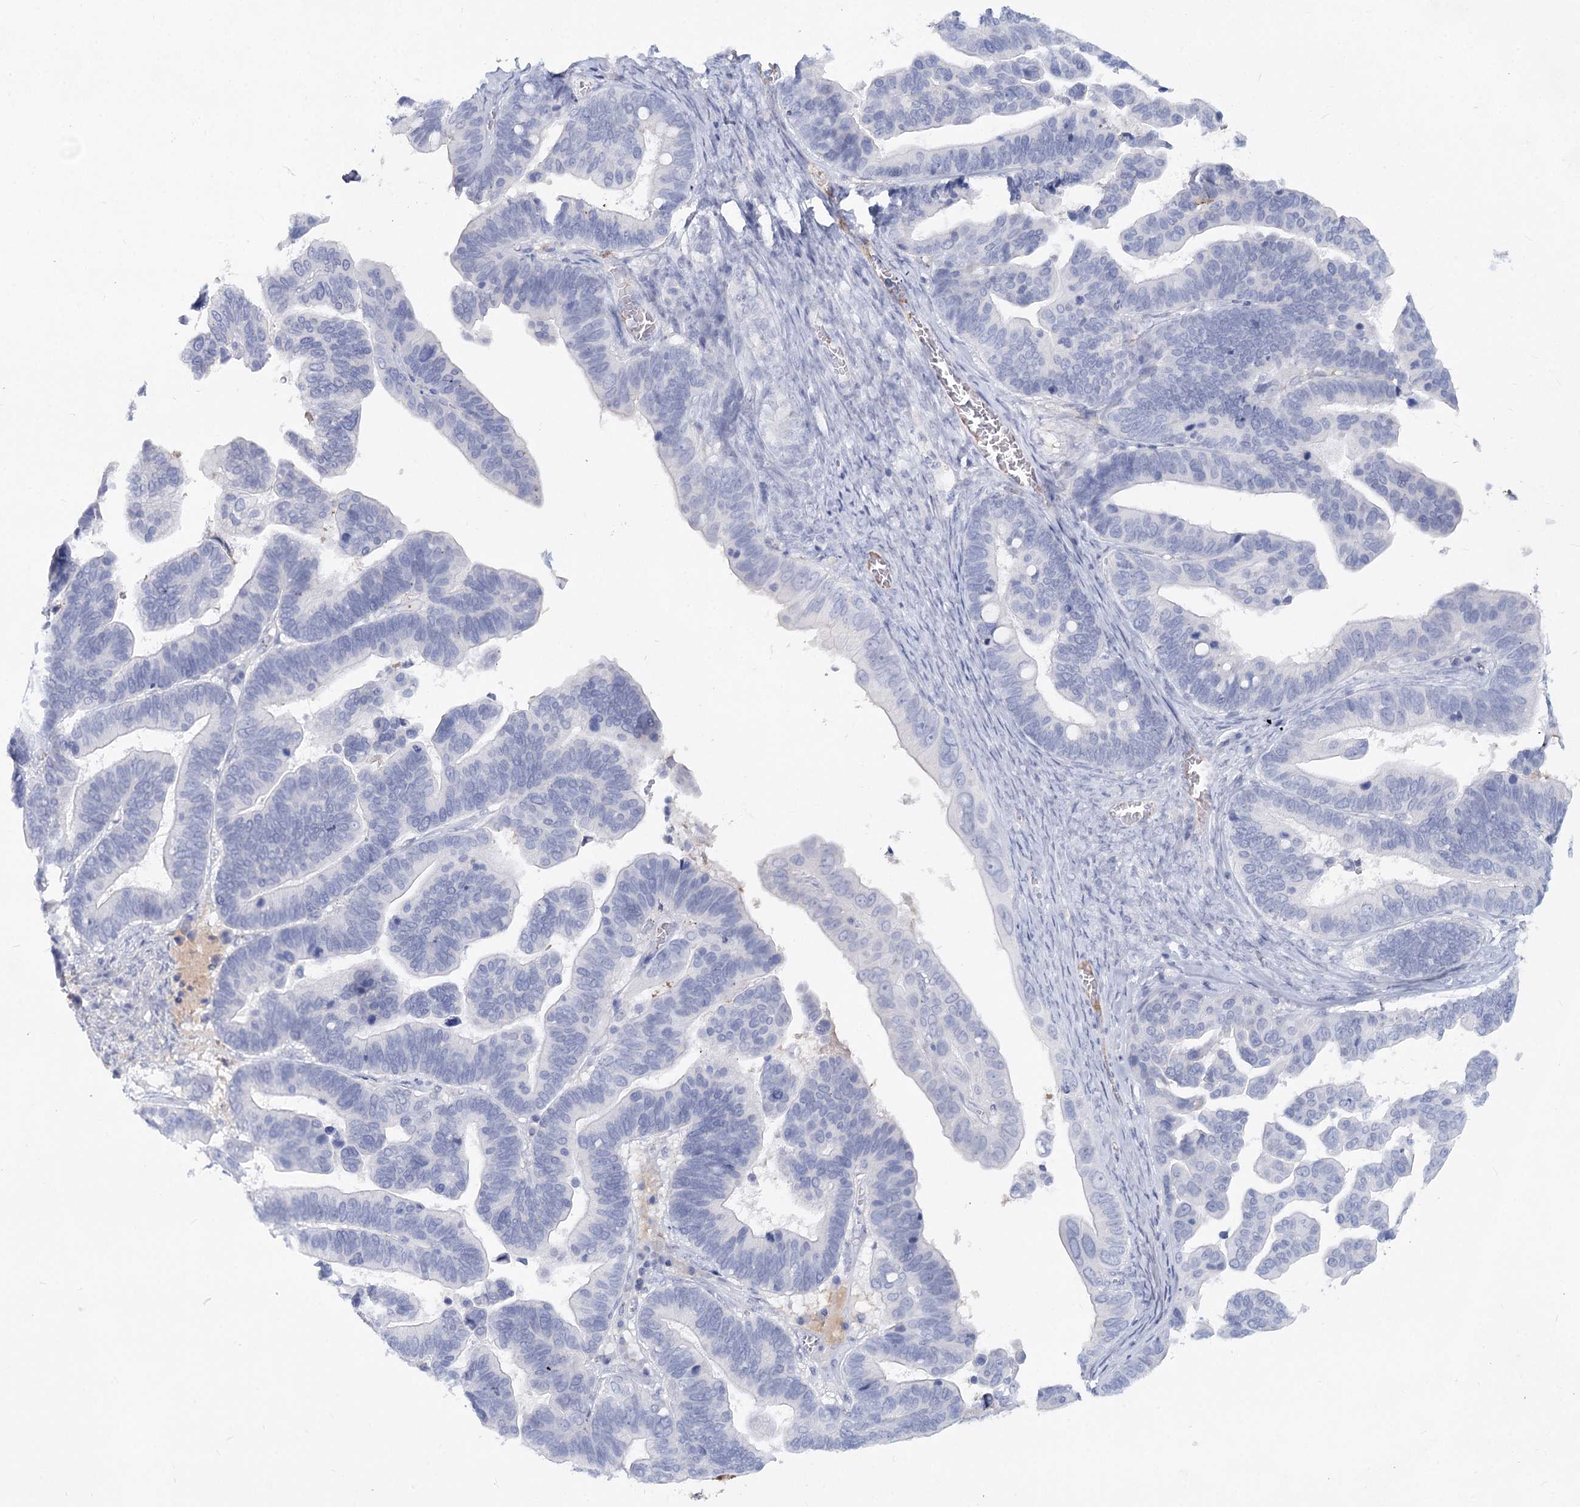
{"staining": {"intensity": "negative", "quantity": "none", "location": "none"}, "tissue": "ovarian cancer", "cell_type": "Tumor cells", "image_type": "cancer", "snomed": [{"axis": "morphology", "description": "Cystadenocarcinoma, serous, NOS"}, {"axis": "topography", "description": "Ovary"}], "caption": "Tumor cells show no significant protein positivity in serous cystadenocarcinoma (ovarian). (DAB (3,3'-diaminobenzidine) immunohistochemistry with hematoxylin counter stain).", "gene": "TASOR2", "patient": {"sex": "female", "age": 56}}